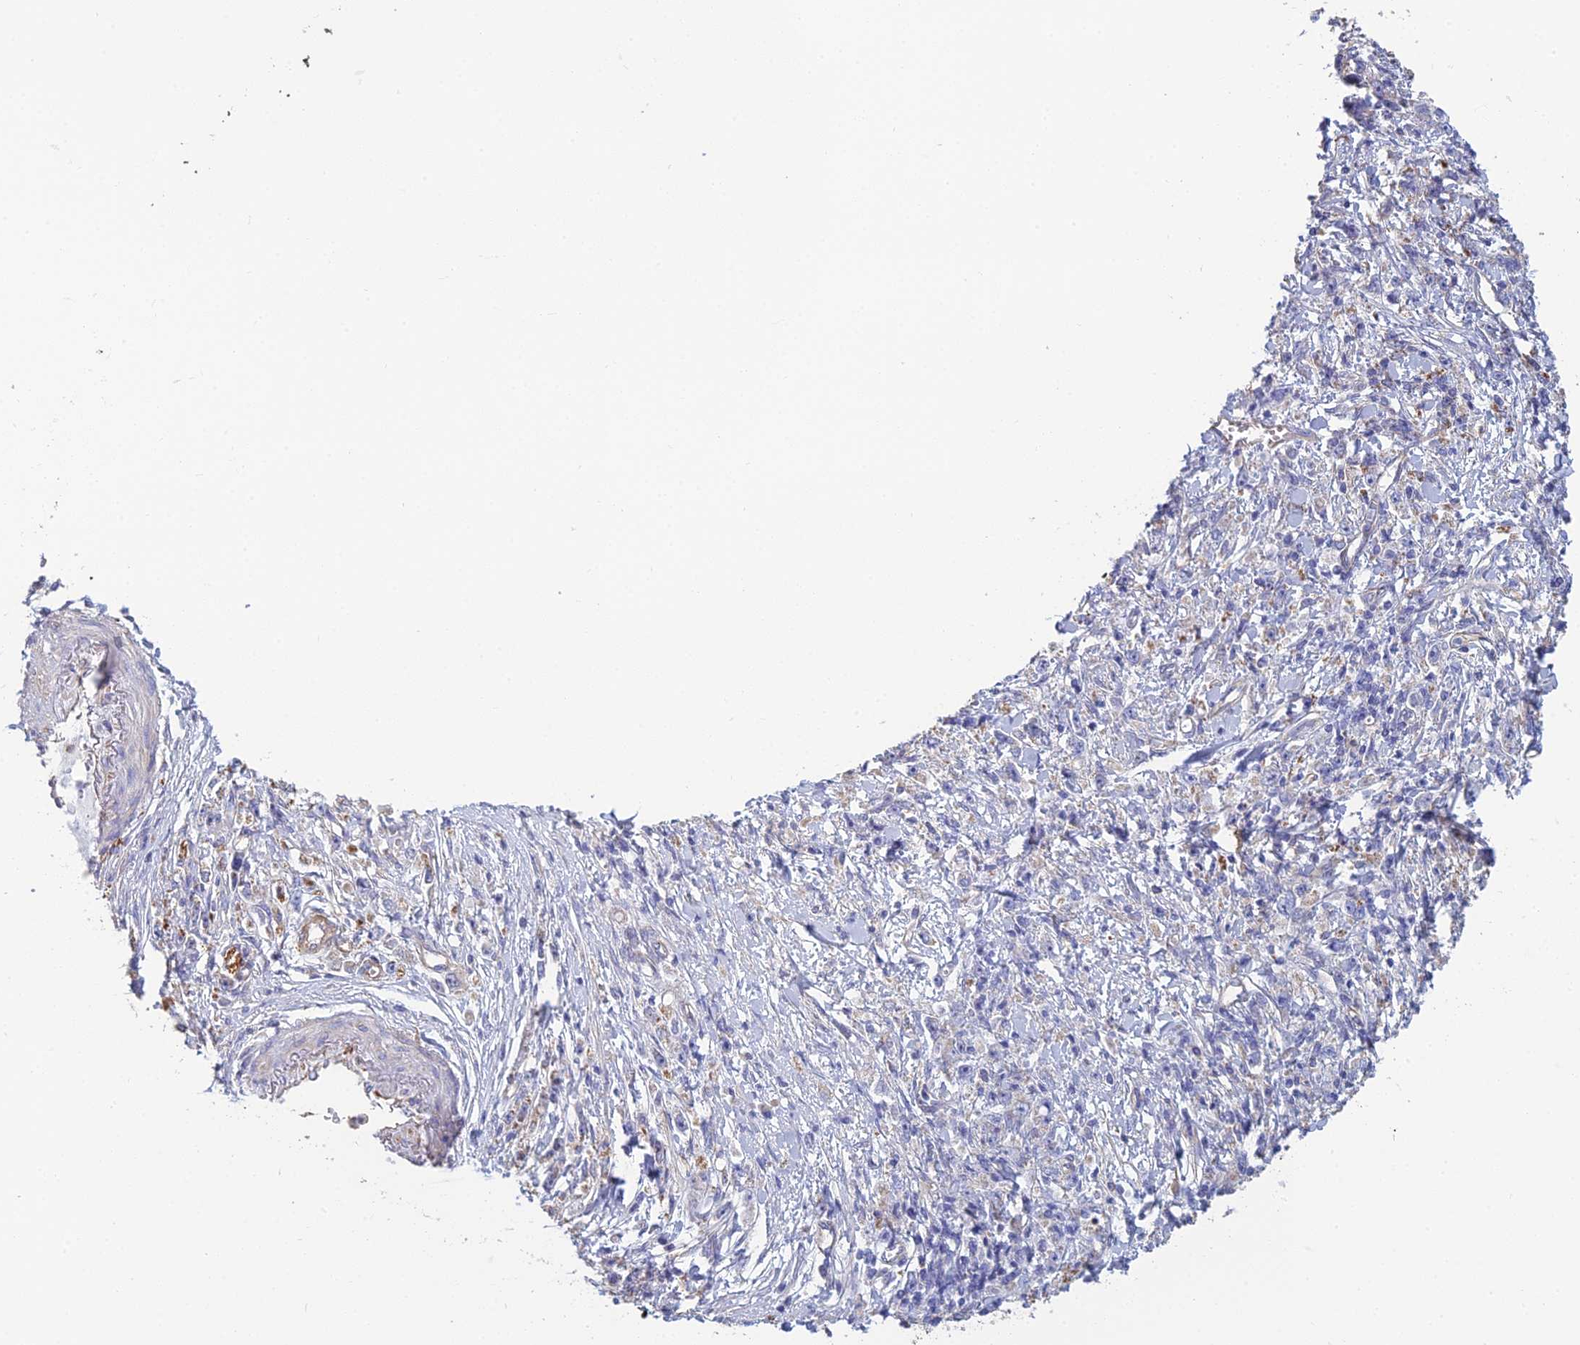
{"staining": {"intensity": "negative", "quantity": "none", "location": "none"}, "tissue": "stomach cancer", "cell_type": "Tumor cells", "image_type": "cancer", "snomed": [{"axis": "morphology", "description": "Adenocarcinoma, NOS"}, {"axis": "topography", "description": "Stomach"}], "caption": "Immunohistochemistry histopathology image of human stomach adenocarcinoma stained for a protein (brown), which shows no expression in tumor cells.", "gene": "PCDHA5", "patient": {"sex": "female", "age": 59}}